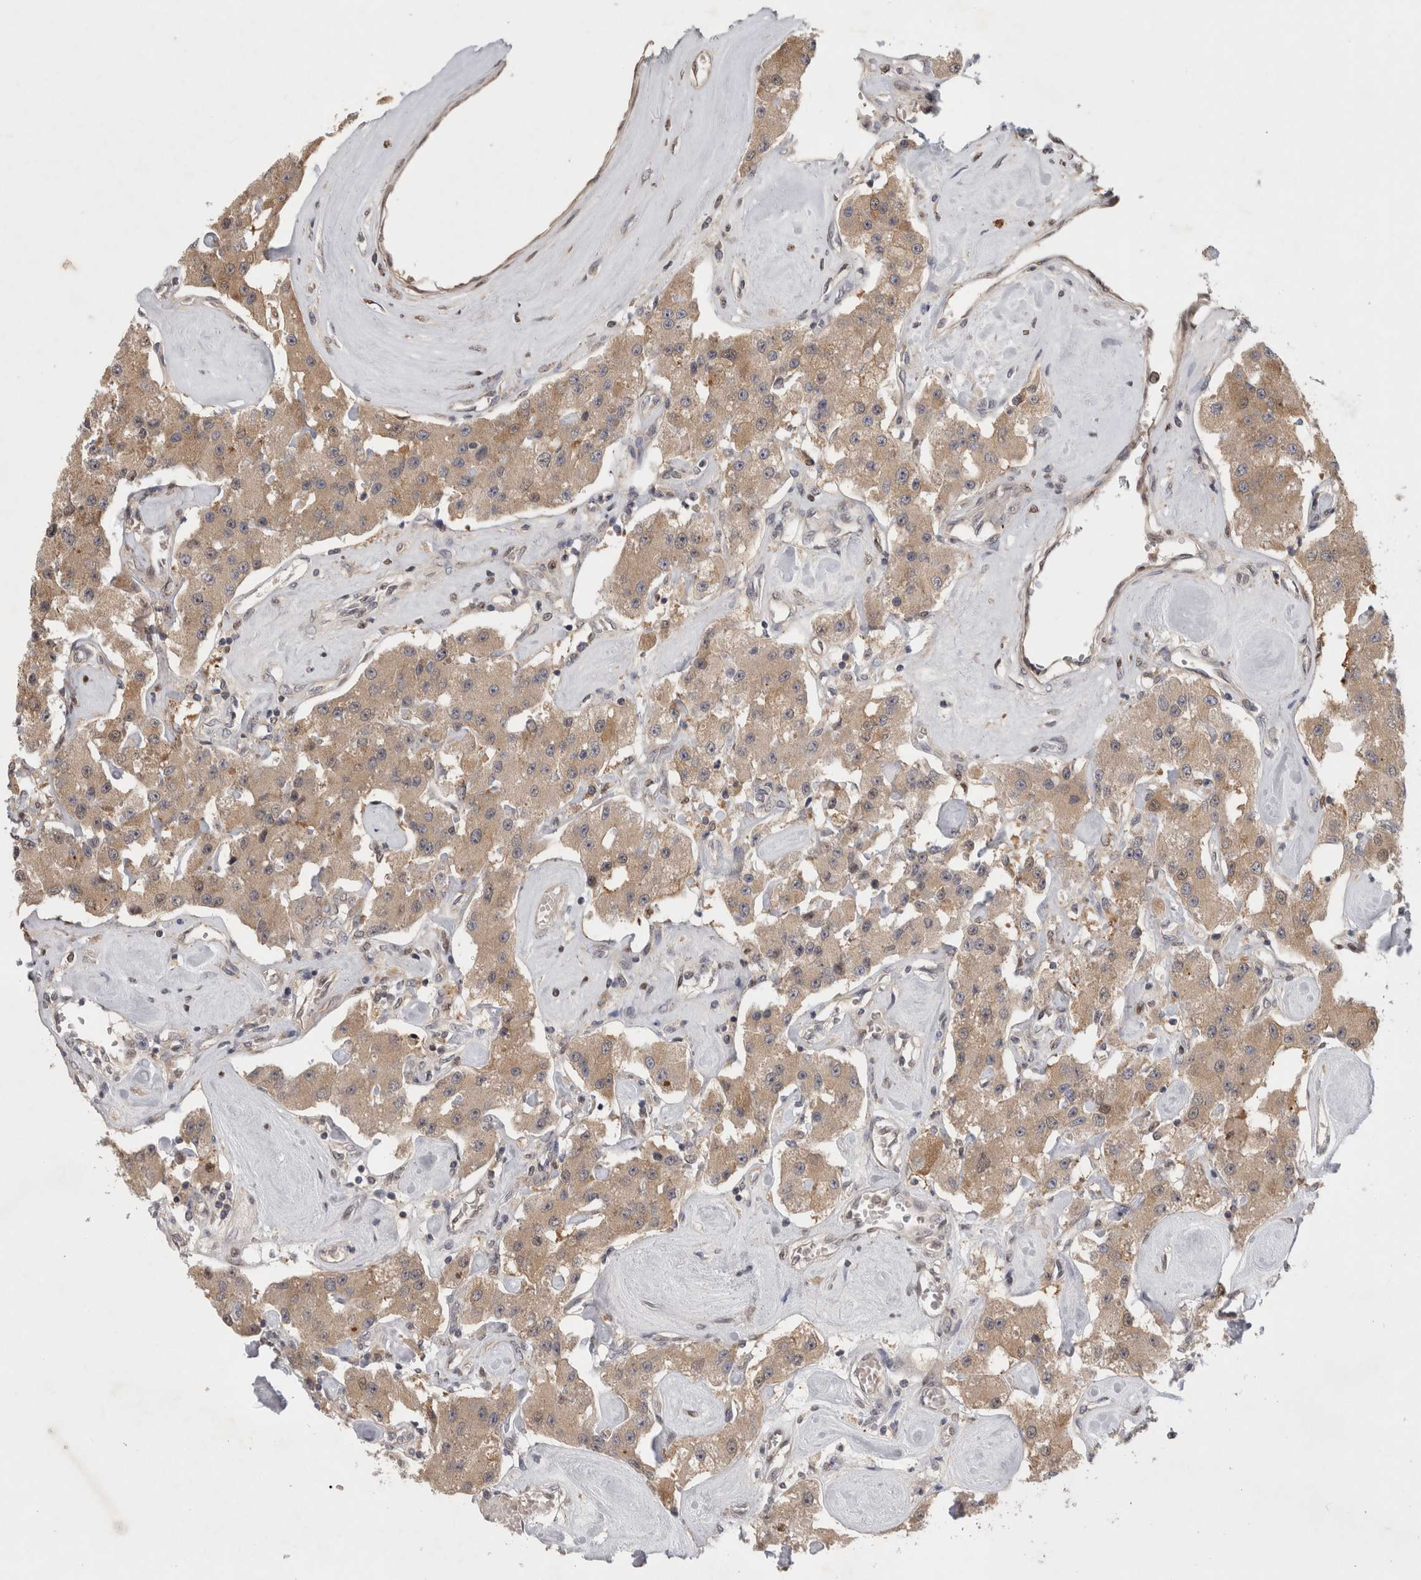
{"staining": {"intensity": "moderate", "quantity": ">75%", "location": "cytoplasmic/membranous,nuclear"}, "tissue": "carcinoid", "cell_type": "Tumor cells", "image_type": "cancer", "snomed": [{"axis": "morphology", "description": "Carcinoid, malignant, NOS"}, {"axis": "topography", "description": "Pancreas"}], "caption": "Protein analysis of carcinoid tissue shows moderate cytoplasmic/membranous and nuclear positivity in approximately >75% of tumor cells.", "gene": "PIGP", "patient": {"sex": "male", "age": 41}}